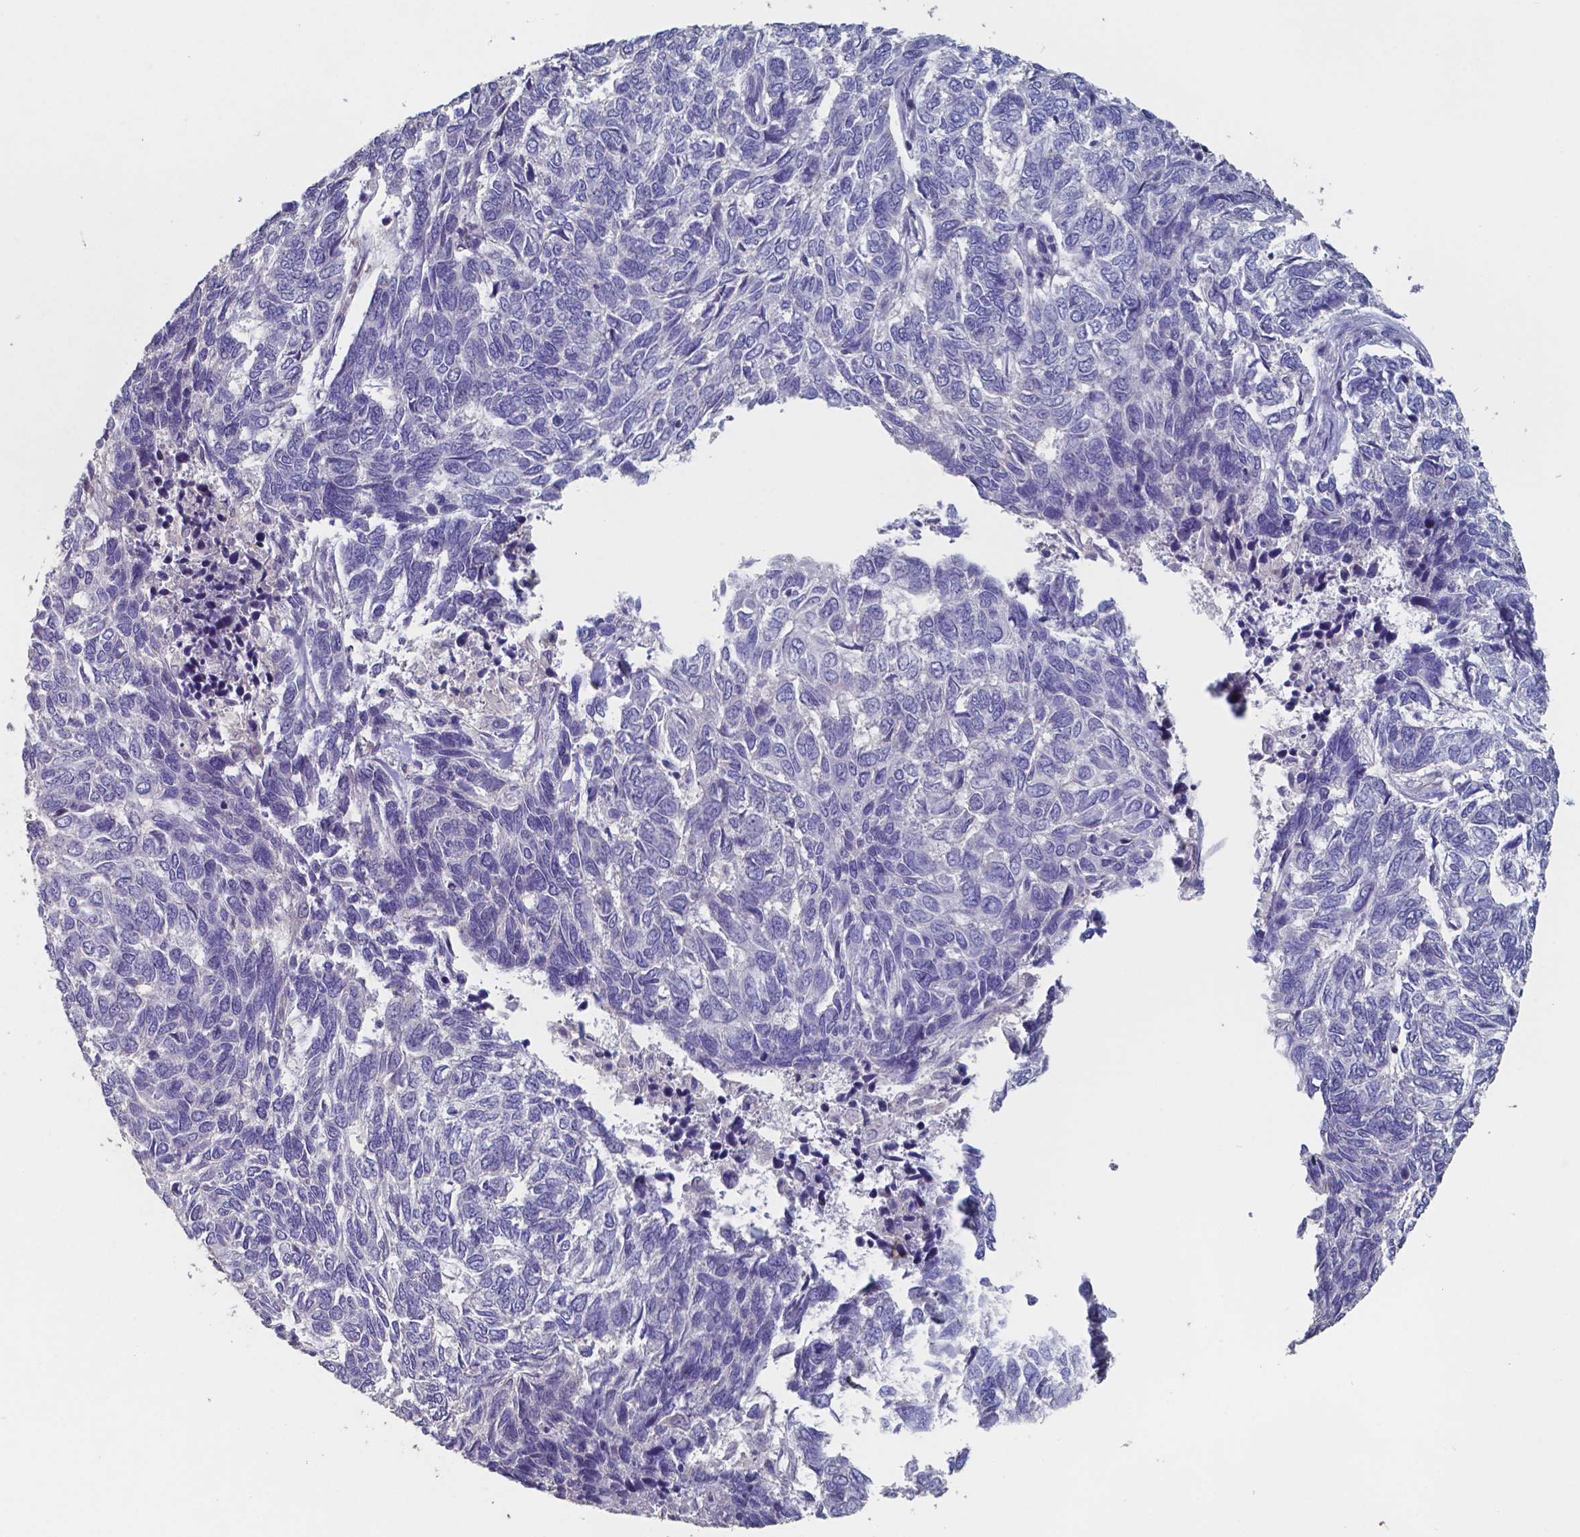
{"staining": {"intensity": "negative", "quantity": "none", "location": "none"}, "tissue": "skin cancer", "cell_type": "Tumor cells", "image_type": "cancer", "snomed": [{"axis": "morphology", "description": "Basal cell carcinoma"}, {"axis": "topography", "description": "Skin"}], "caption": "High magnification brightfield microscopy of skin cancer (basal cell carcinoma) stained with DAB (3,3'-diaminobenzidine) (brown) and counterstained with hematoxylin (blue): tumor cells show no significant staining.", "gene": "FOXJ1", "patient": {"sex": "female", "age": 65}}